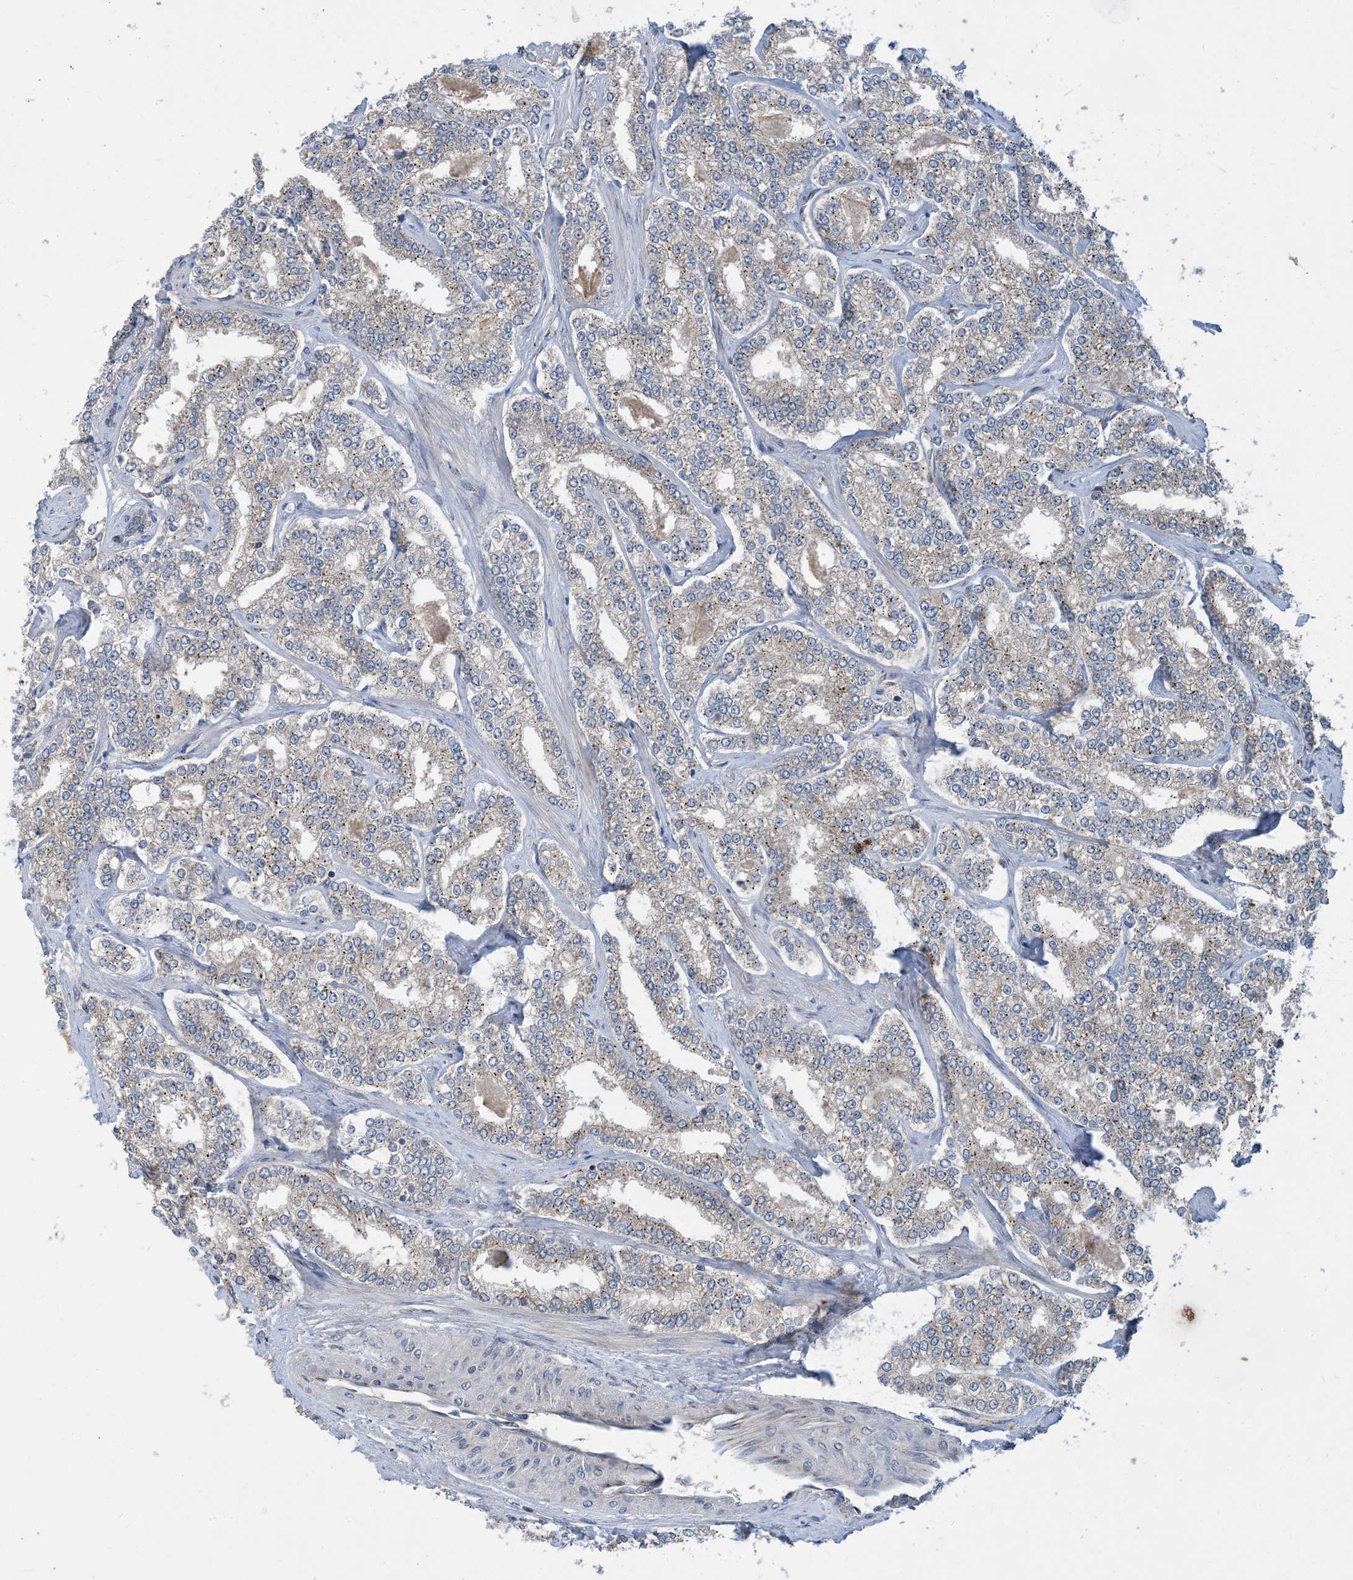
{"staining": {"intensity": "moderate", "quantity": "25%-75%", "location": "cytoplasmic/membranous"}, "tissue": "prostate cancer", "cell_type": "Tumor cells", "image_type": "cancer", "snomed": [{"axis": "morphology", "description": "Normal tissue, NOS"}, {"axis": "morphology", "description": "Adenocarcinoma, High grade"}, {"axis": "topography", "description": "Prostate"}], "caption": "A photomicrograph of high-grade adenocarcinoma (prostate) stained for a protein exhibits moderate cytoplasmic/membranous brown staining in tumor cells.", "gene": "TINAG", "patient": {"sex": "male", "age": 83}}